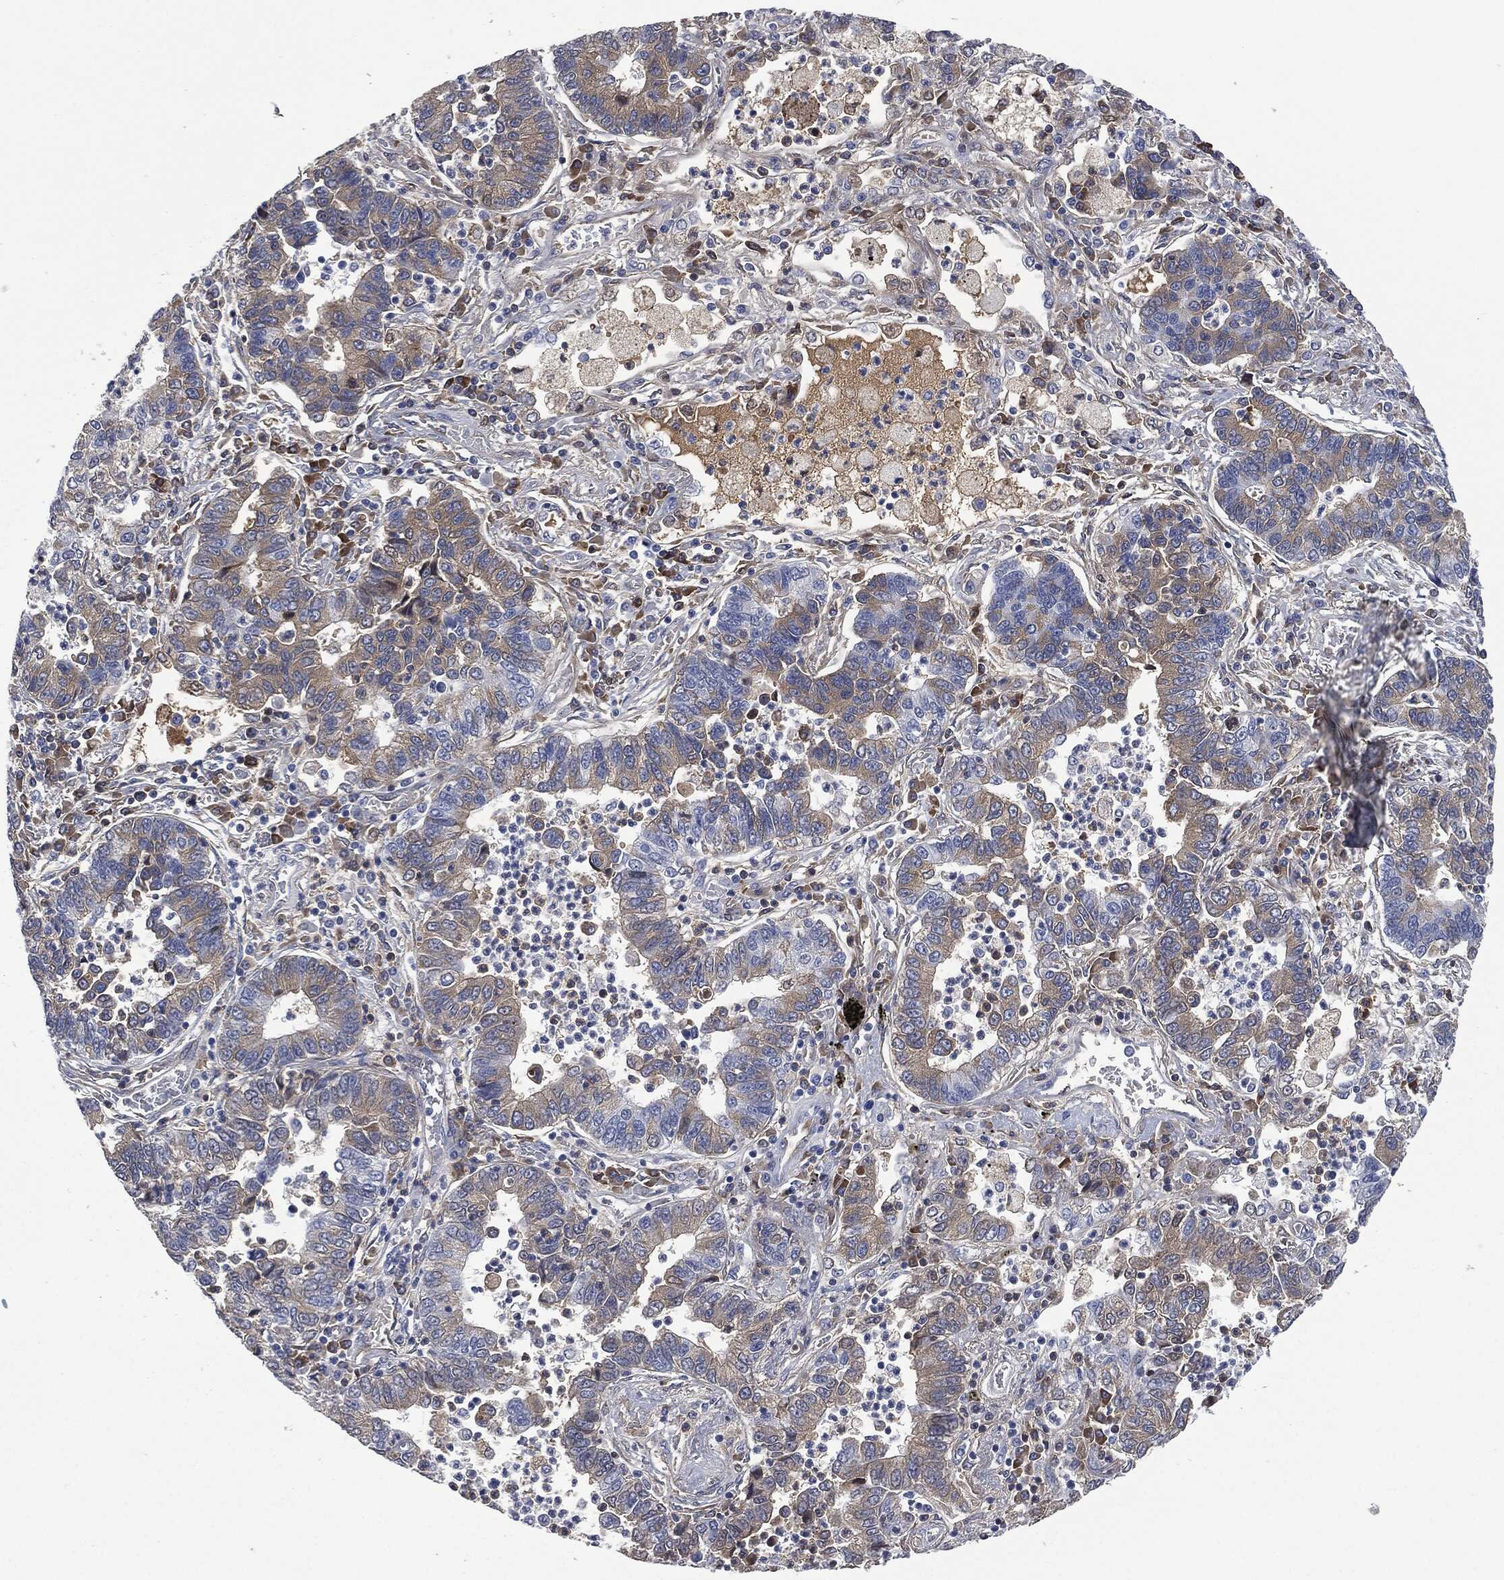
{"staining": {"intensity": "weak", "quantity": "25%-75%", "location": "cytoplasmic/membranous"}, "tissue": "lung cancer", "cell_type": "Tumor cells", "image_type": "cancer", "snomed": [{"axis": "morphology", "description": "Adenocarcinoma, NOS"}, {"axis": "topography", "description": "Lung"}], "caption": "IHC staining of lung adenocarcinoma, which demonstrates low levels of weak cytoplasmic/membranous positivity in approximately 25%-75% of tumor cells indicating weak cytoplasmic/membranous protein positivity. The staining was performed using DAB (brown) for protein detection and nuclei were counterstained in hematoxylin (blue).", "gene": "SIGLEC7", "patient": {"sex": "female", "age": 57}}